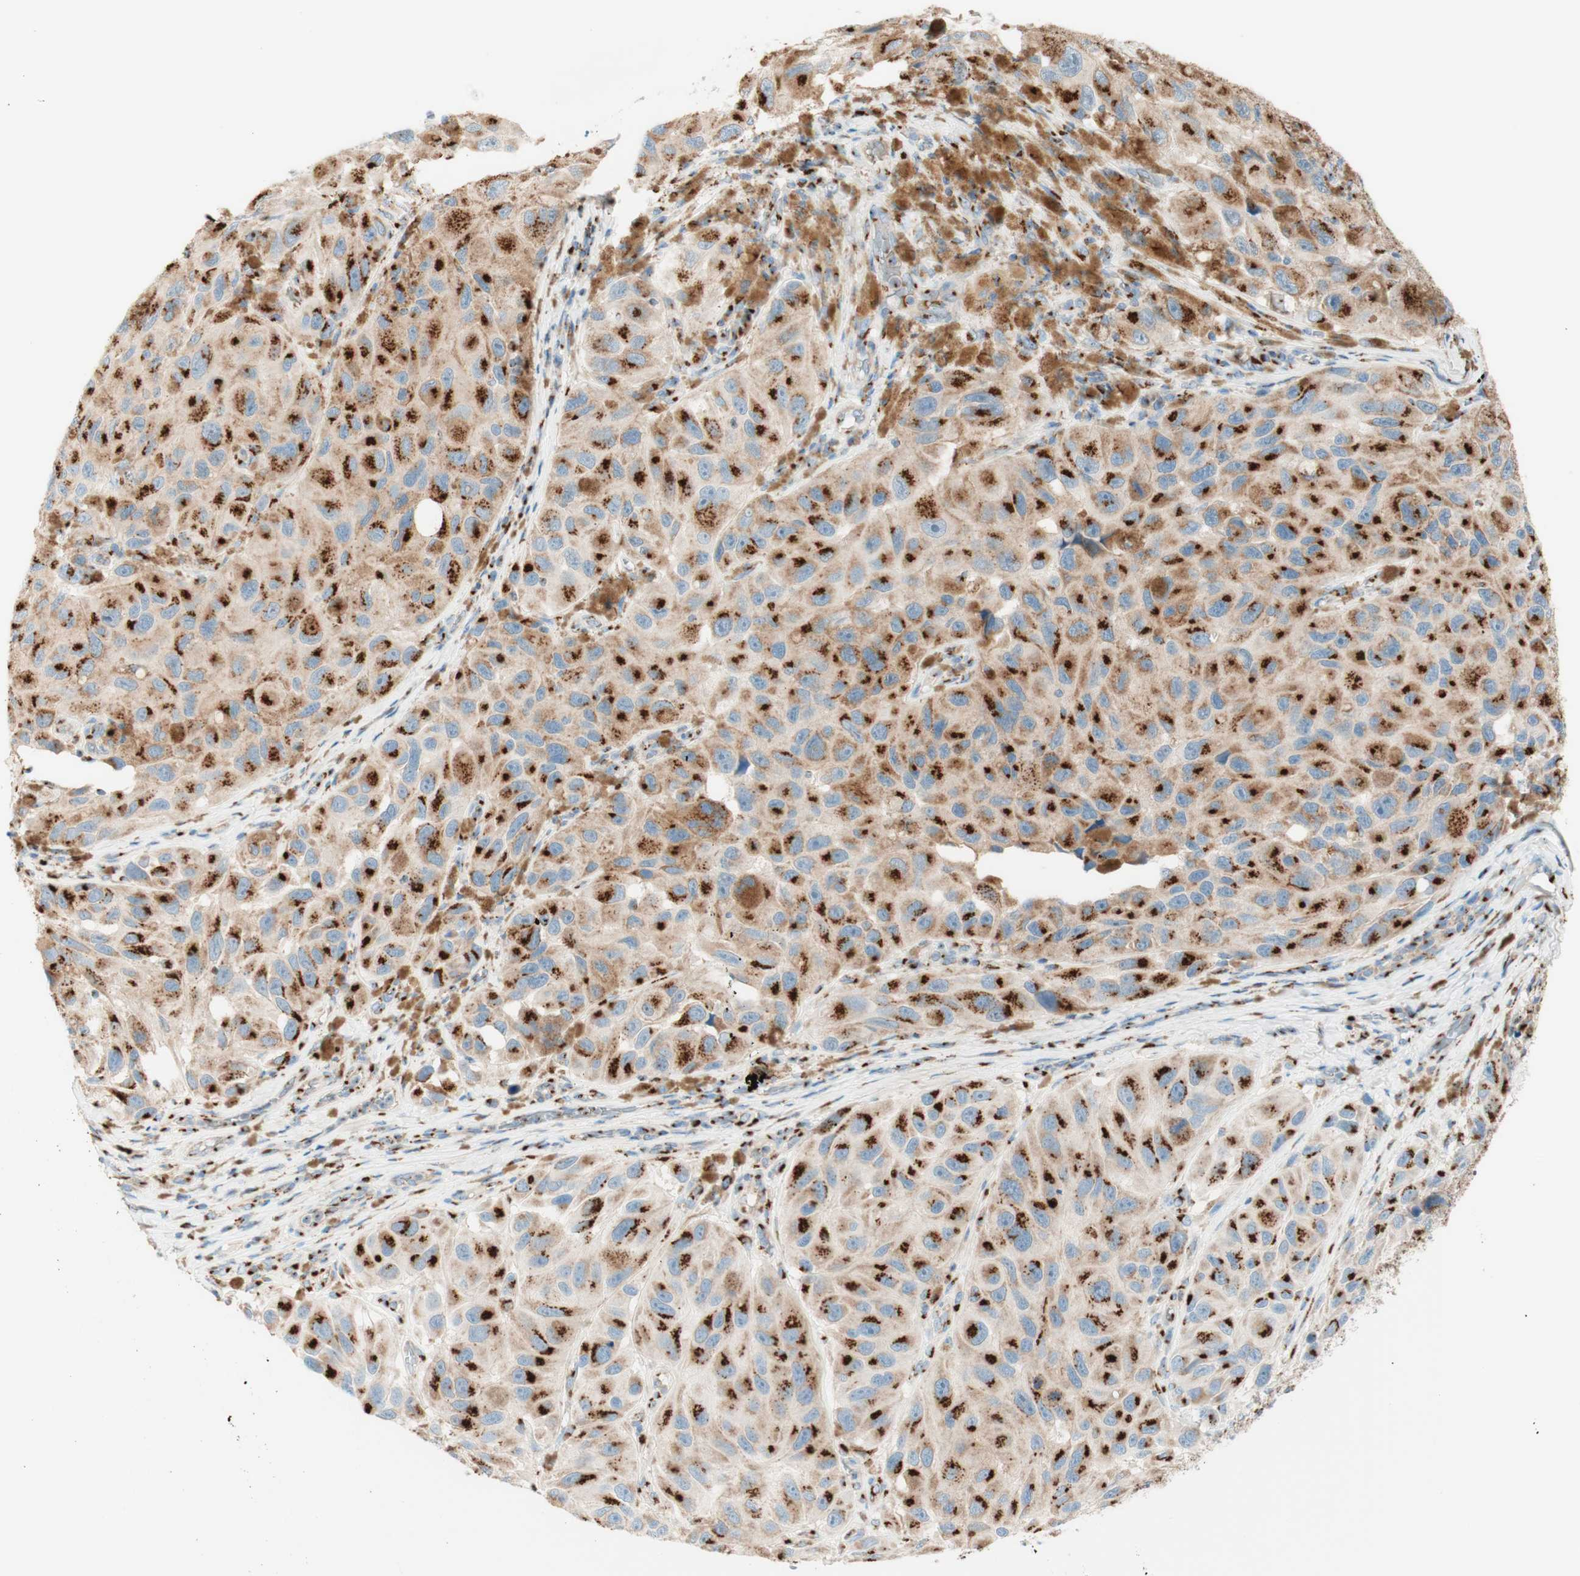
{"staining": {"intensity": "strong", "quantity": ">75%", "location": "cytoplasmic/membranous"}, "tissue": "melanoma", "cell_type": "Tumor cells", "image_type": "cancer", "snomed": [{"axis": "morphology", "description": "Malignant melanoma, NOS"}, {"axis": "topography", "description": "Skin"}], "caption": "Approximately >75% of tumor cells in human melanoma display strong cytoplasmic/membranous protein expression as visualized by brown immunohistochemical staining.", "gene": "GOLGB1", "patient": {"sex": "female", "age": 73}}